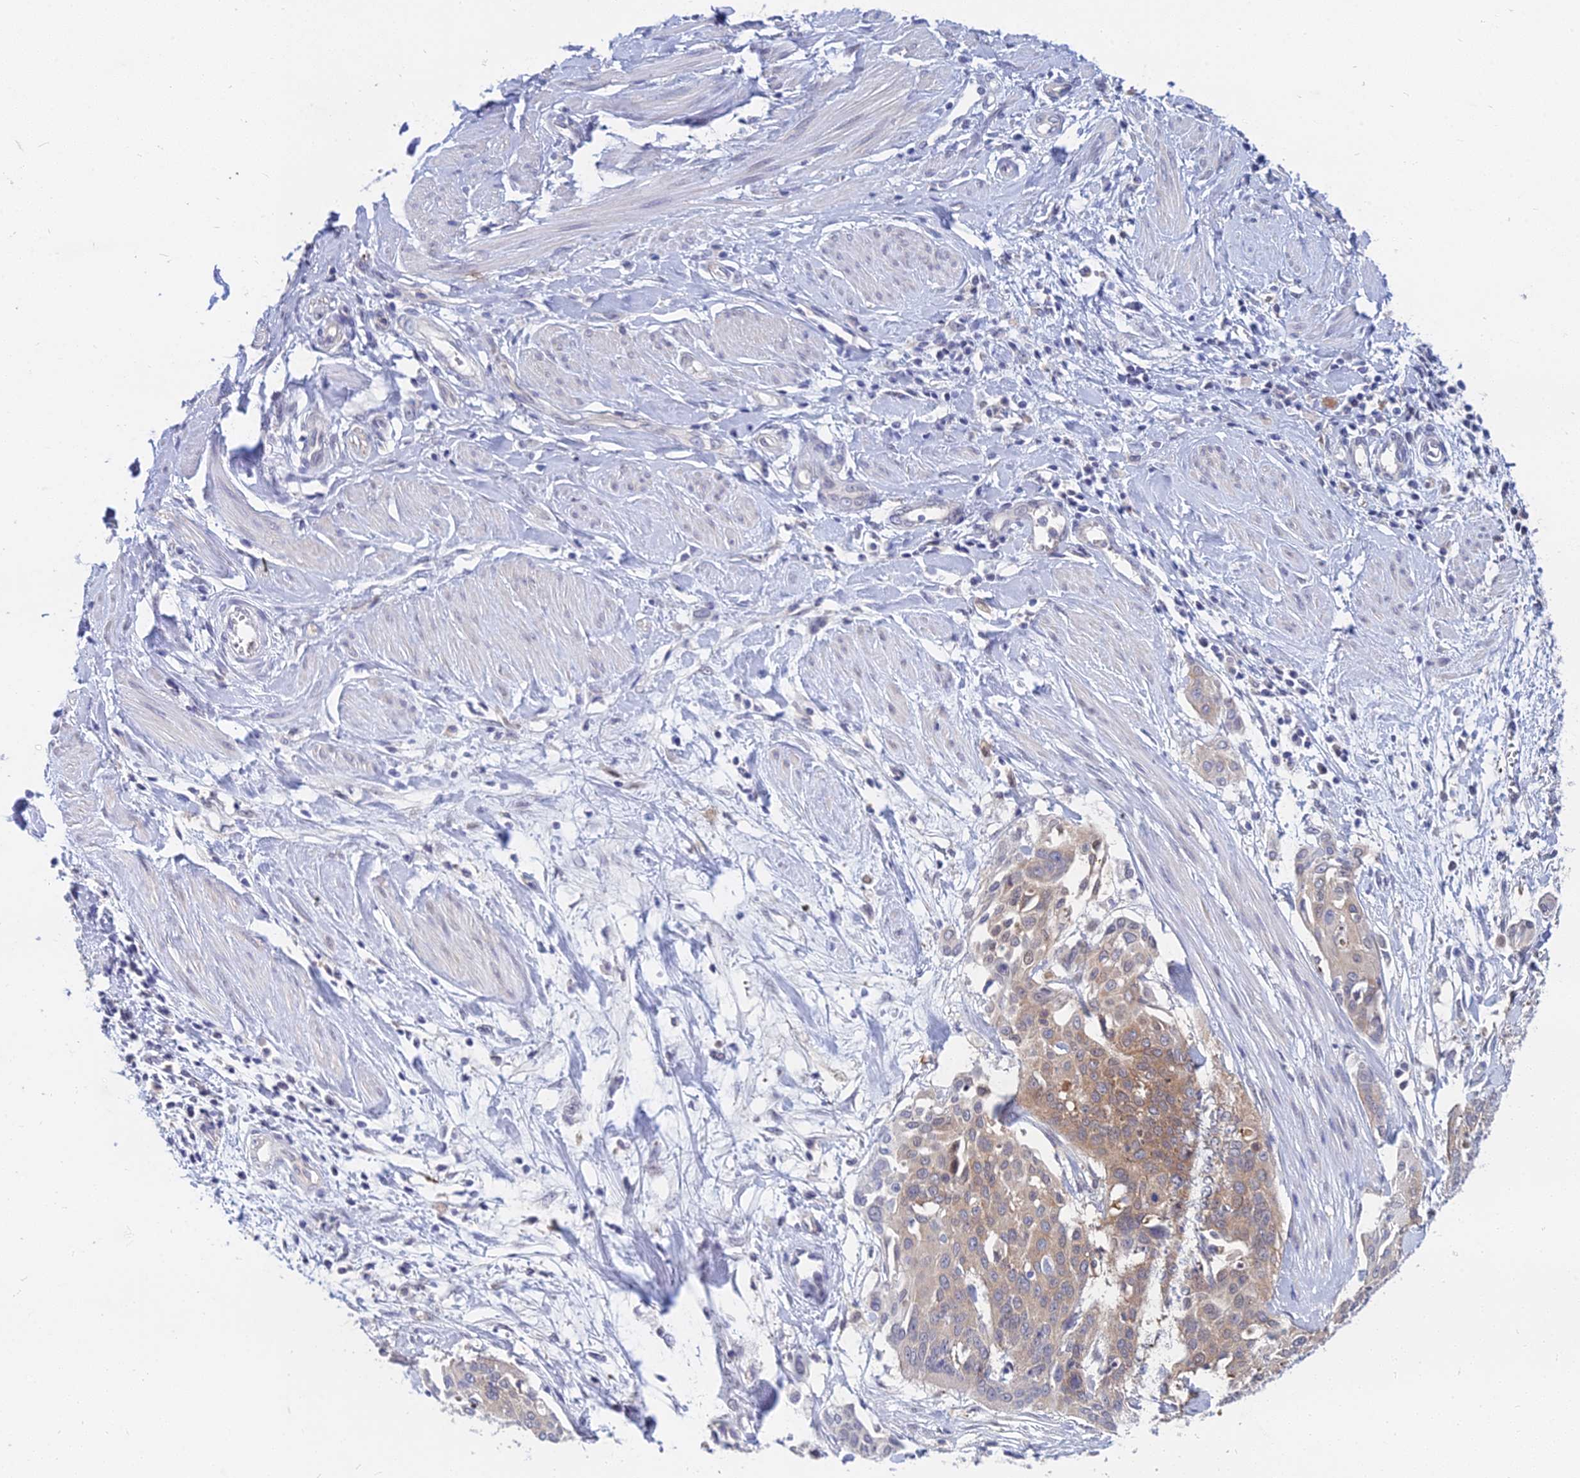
{"staining": {"intensity": "moderate", "quantity": ">75%", "location": "cytoplasmic/membranous"}, "tissue": "cervical cancer", "cell_type": "Tumor cells", "image_type": "cancer", "snomed": [{"axis": "morphology", "description": "Squamous cell carcinoma, NOS"}, {"axis": "topography", "description": "Cervix"}], "caption": "Squamous cell carcinoma (cervical) stained with a brown dye exhibits moderate cytoplasmic/membranous positive expression in approximately >75% of tumor cells.", "gene": "B3GALT4", "patient": {"sex": "female", "age": 44}}